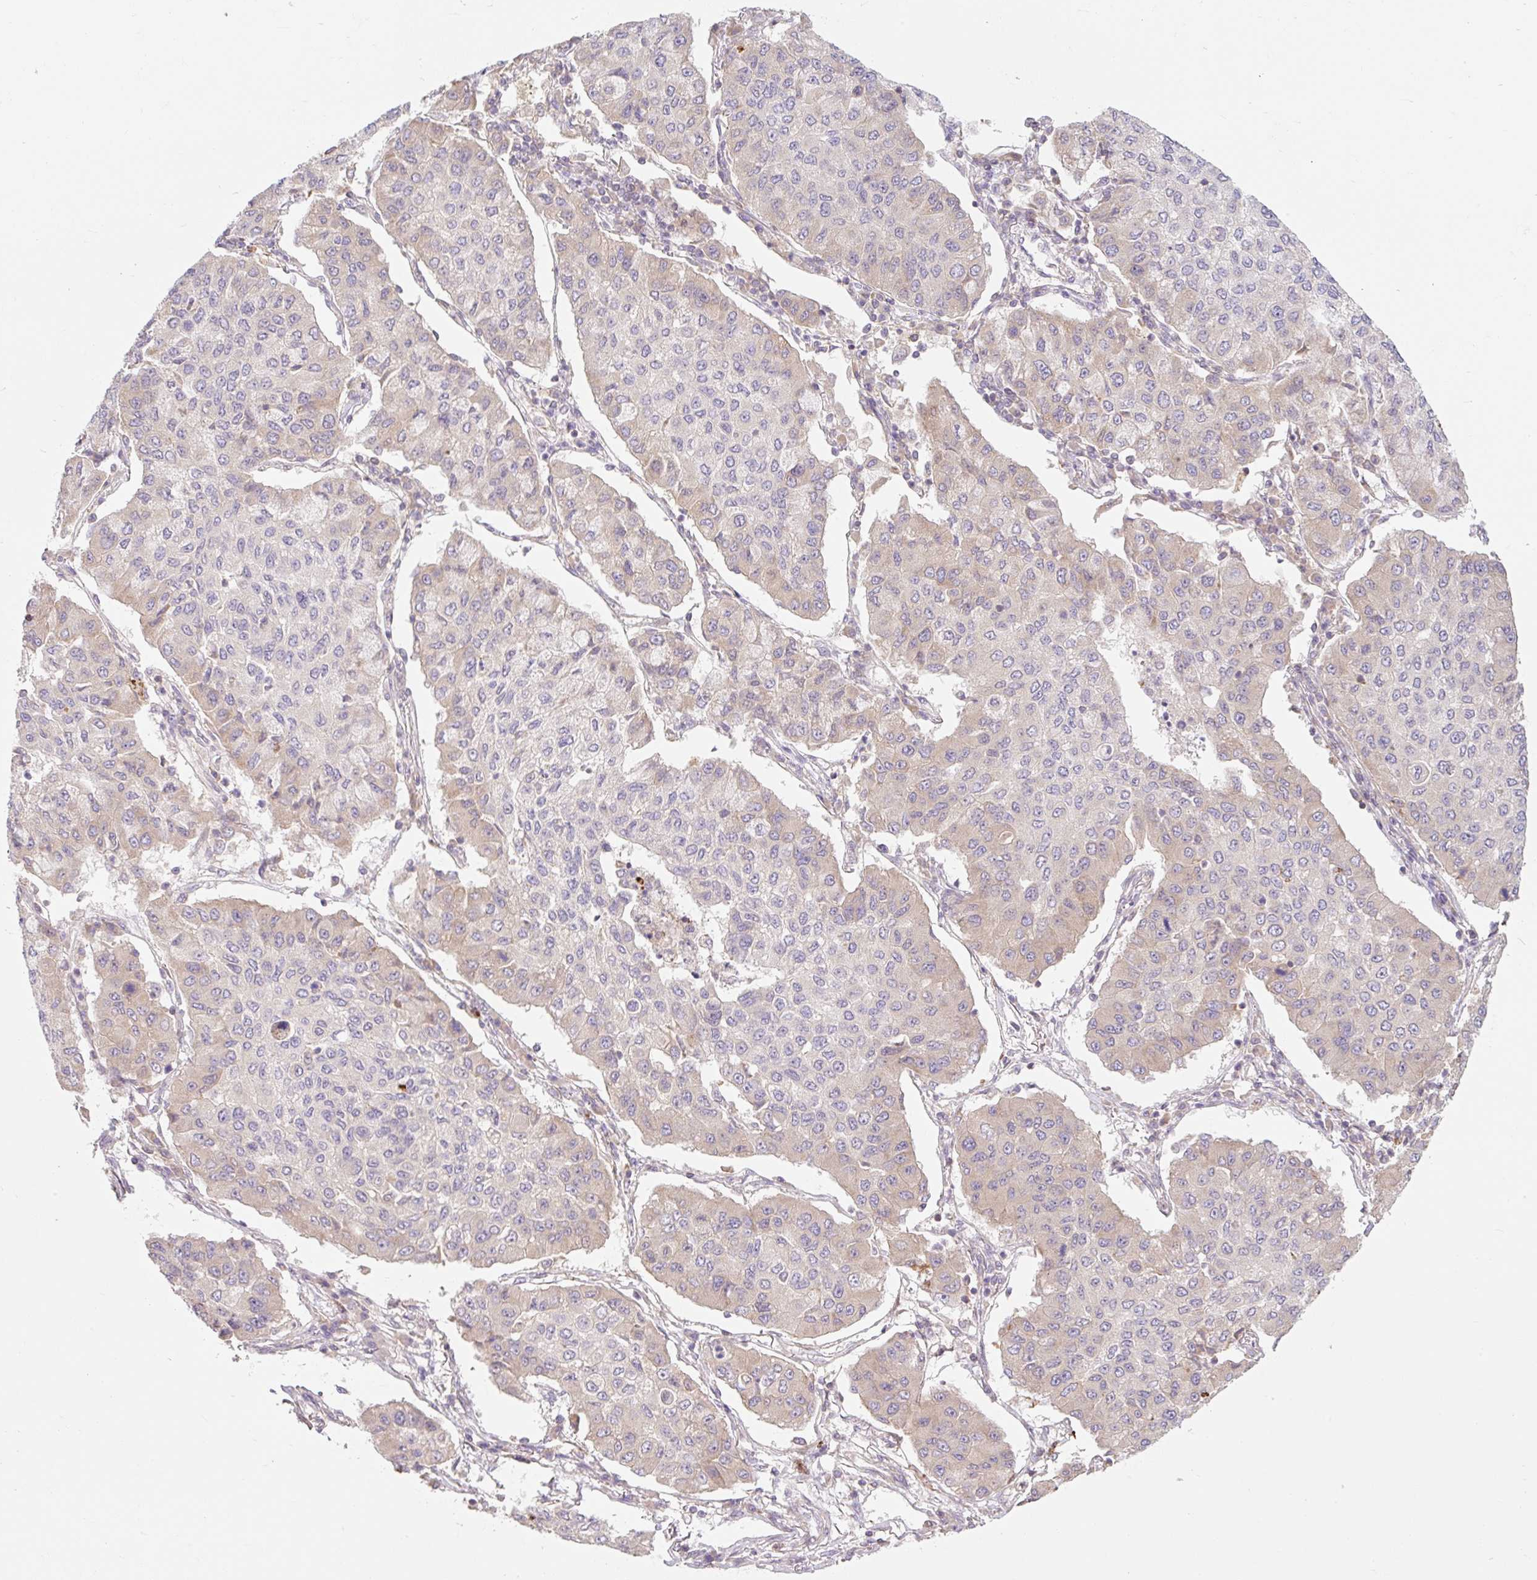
{"staining": {"intensity": "weak", "quantity": "<25%", "location": "cytoplasmic/membranous"}, "tissue": "lung cancer", "cell_type": "Tumor cells", "image_type": "cancer", "snomed": [{"axis": "morphology", "description": "Squamous cell carcinoma, NOS"}, {"axis": "topography", "description": "Lung"}], "caption": "There is no significant staining in tumor cells of squamous cell carcinoma (lung).", "gene": "EMC10", "patient": {"sex": "male", "age": 74}}